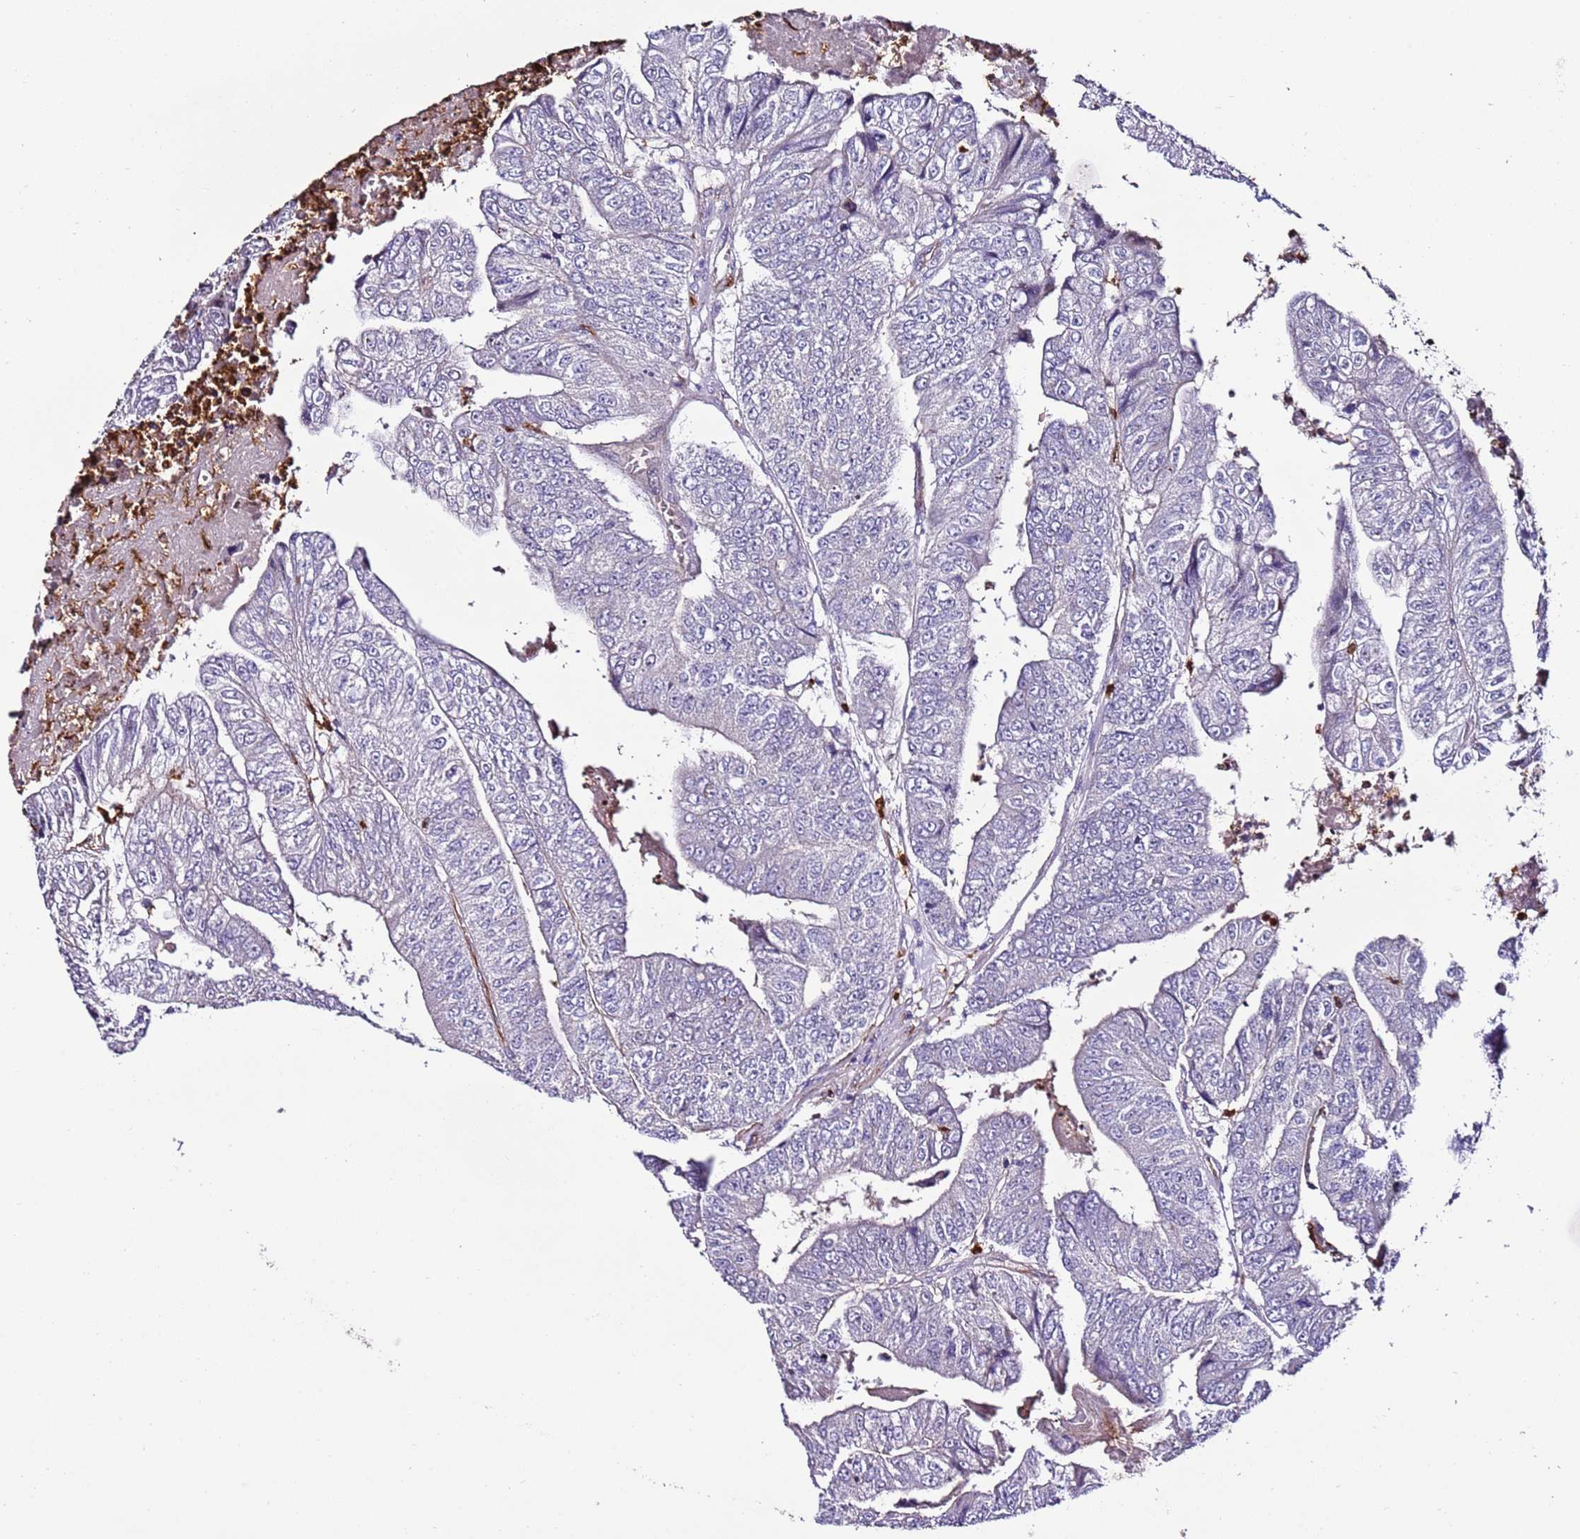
{"staining": {"intensity": "negative", "quantity": "none", "location": "none"}, "tissue": "colorectal cancer", "cell_type": "Tumor cells", "image_type": "cancer", "snomed": [{"axis": "morphology", "description": "Adenocarcinoma, NOS"}, {"axis": "topography", "description": "Colon"}], "caption": "DAB immunohistochemical staining of human adenocarcinoma (colorectal) exhibits no significant positivity in tumor cells.", "gene": "FAM174C", "patient": {"sex": "female", "age": 67}}